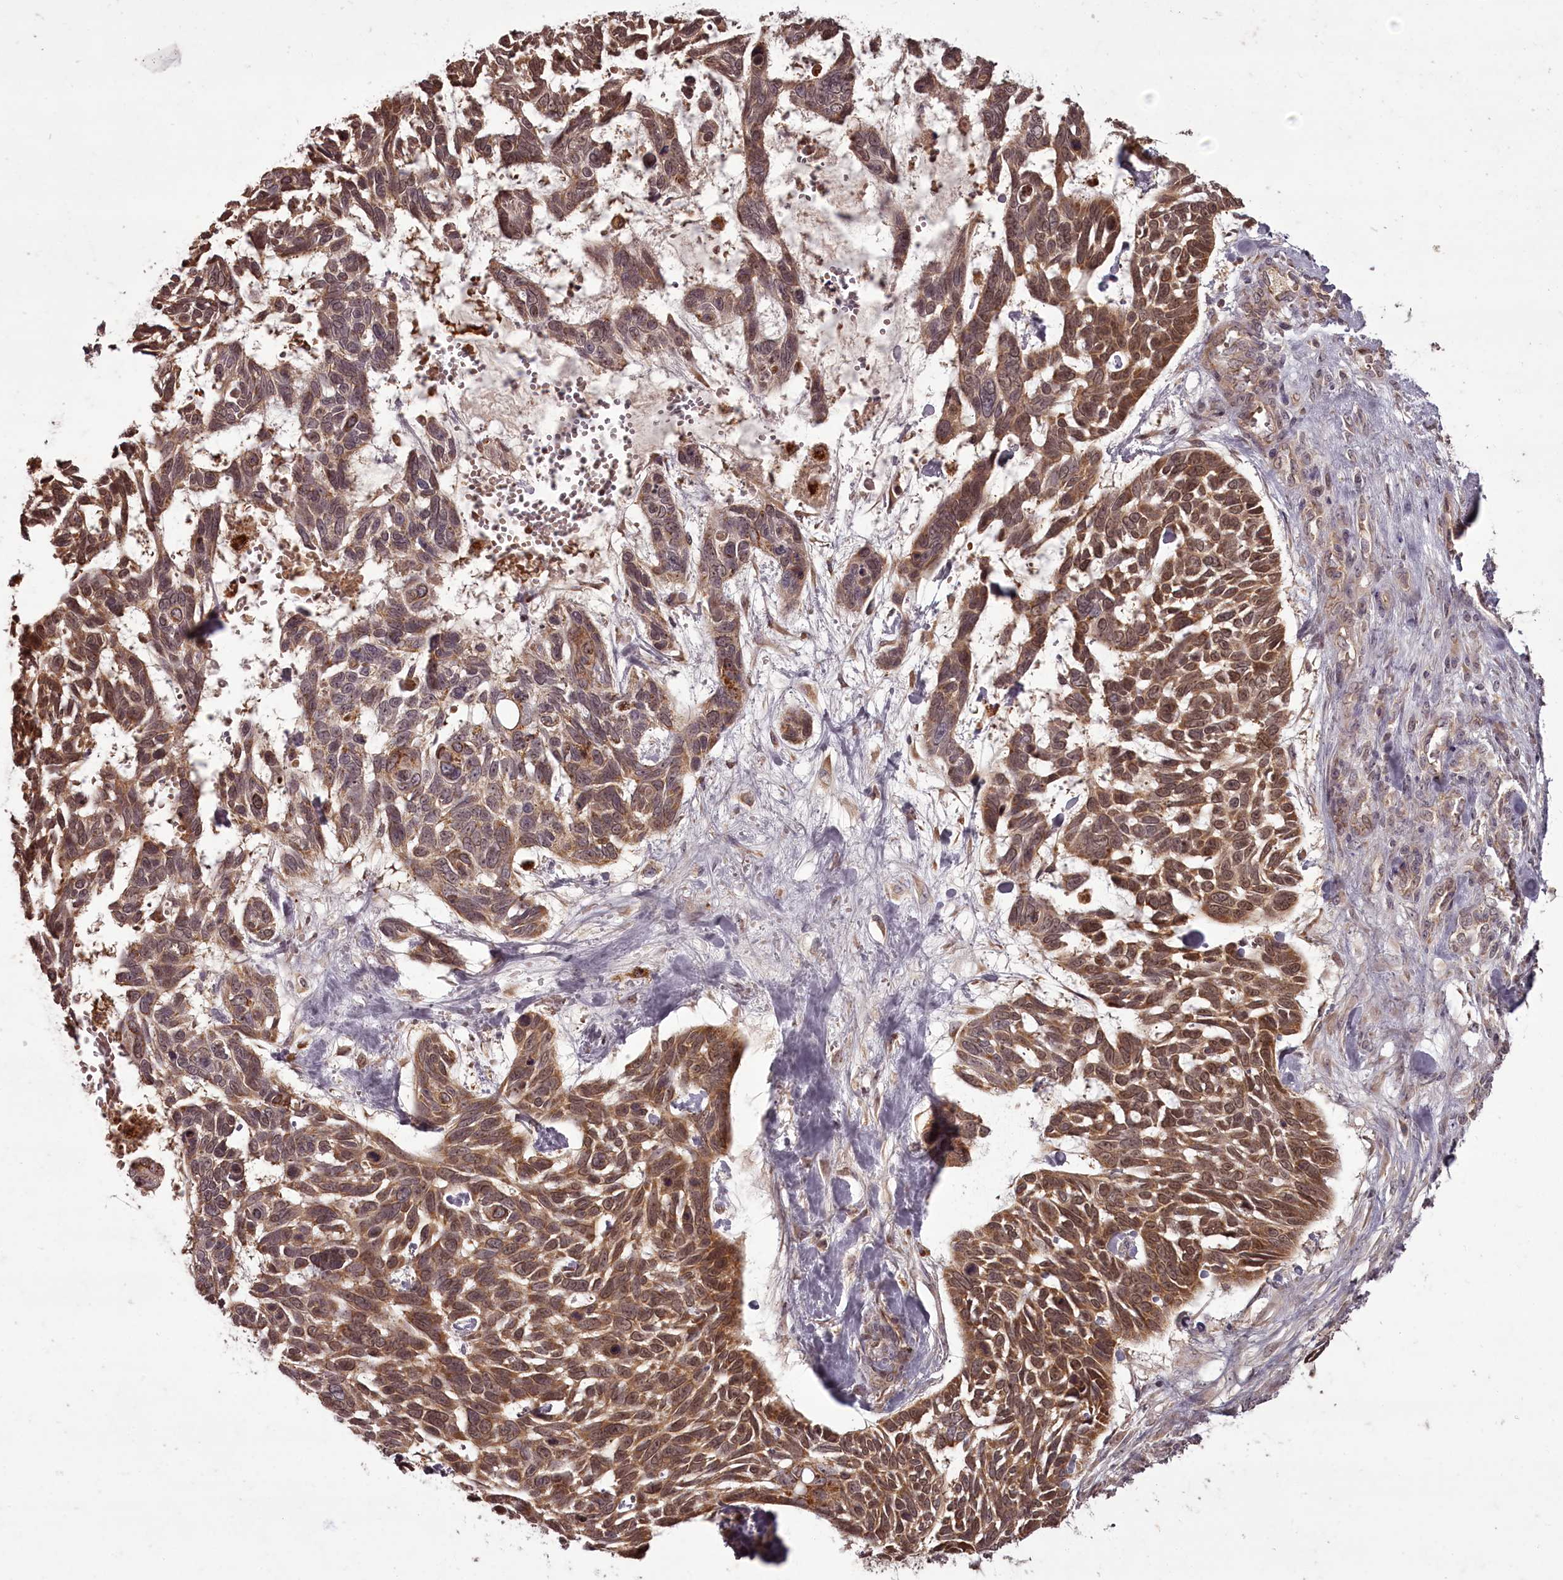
{"staining": {"intensity": "moderate", "quantity": ">75%", "location": "cytoplasmic/membranous,nuclear"}, "tissue": "skin cancer", "cell_type": "Tumor cells", "image_type": "cancer", "snomed": [{"axis": "morphology", "description": "Basal cell carcinoma"}, {"axis": "topography", "description": "Skin"}], "caption": "Basal cell carcinoma (skin) stained for a protein (brown) demonstrates moderate cytoplasmic/membranous and nuclear positive positivity in about >75% of tumor cells.", "gene": "PCBP2", "patient": {"sex": "male", "age": 88}}